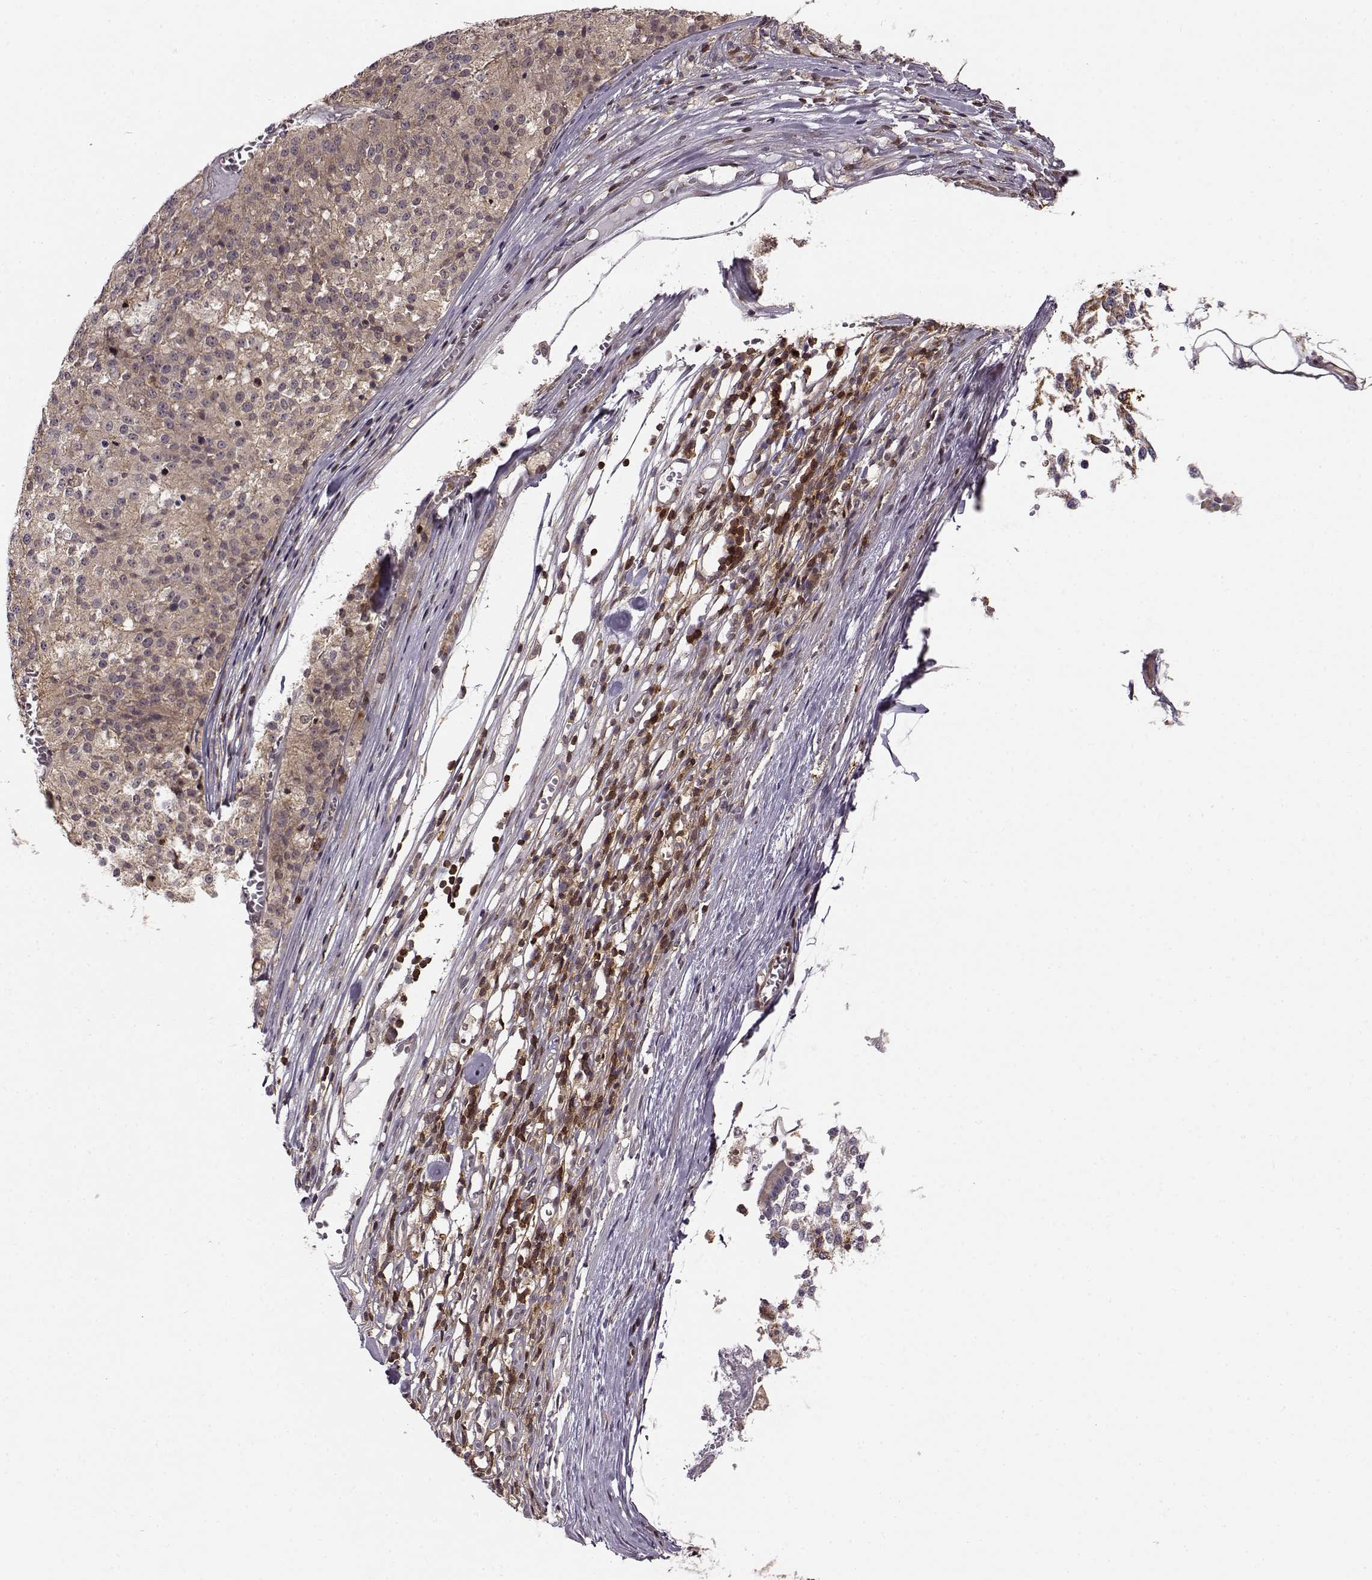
{"staining": {"intensity": "weak", "quantity": ">75%", "location": "cytoplasmic/membranous"}, "tissue": "melanoma", "cell_type": "Tumor cells", "image_type": "cancer", "snomed": [{"axis": "morphology", "description": "Malignant melanoma, Metastatic site"}, {"axis": "topography", "description": "Lymph node"}], "caption": "Immunohistochemical staining of human melanoma reveals low levels of weak cytoplasmic/membranous positivity in about >75% of tumor cells. (Brightfield microscopy of DAB IHC at high magnification).", "gene": "MFSD1", "patient": {"sex": "female", "age": 64}}